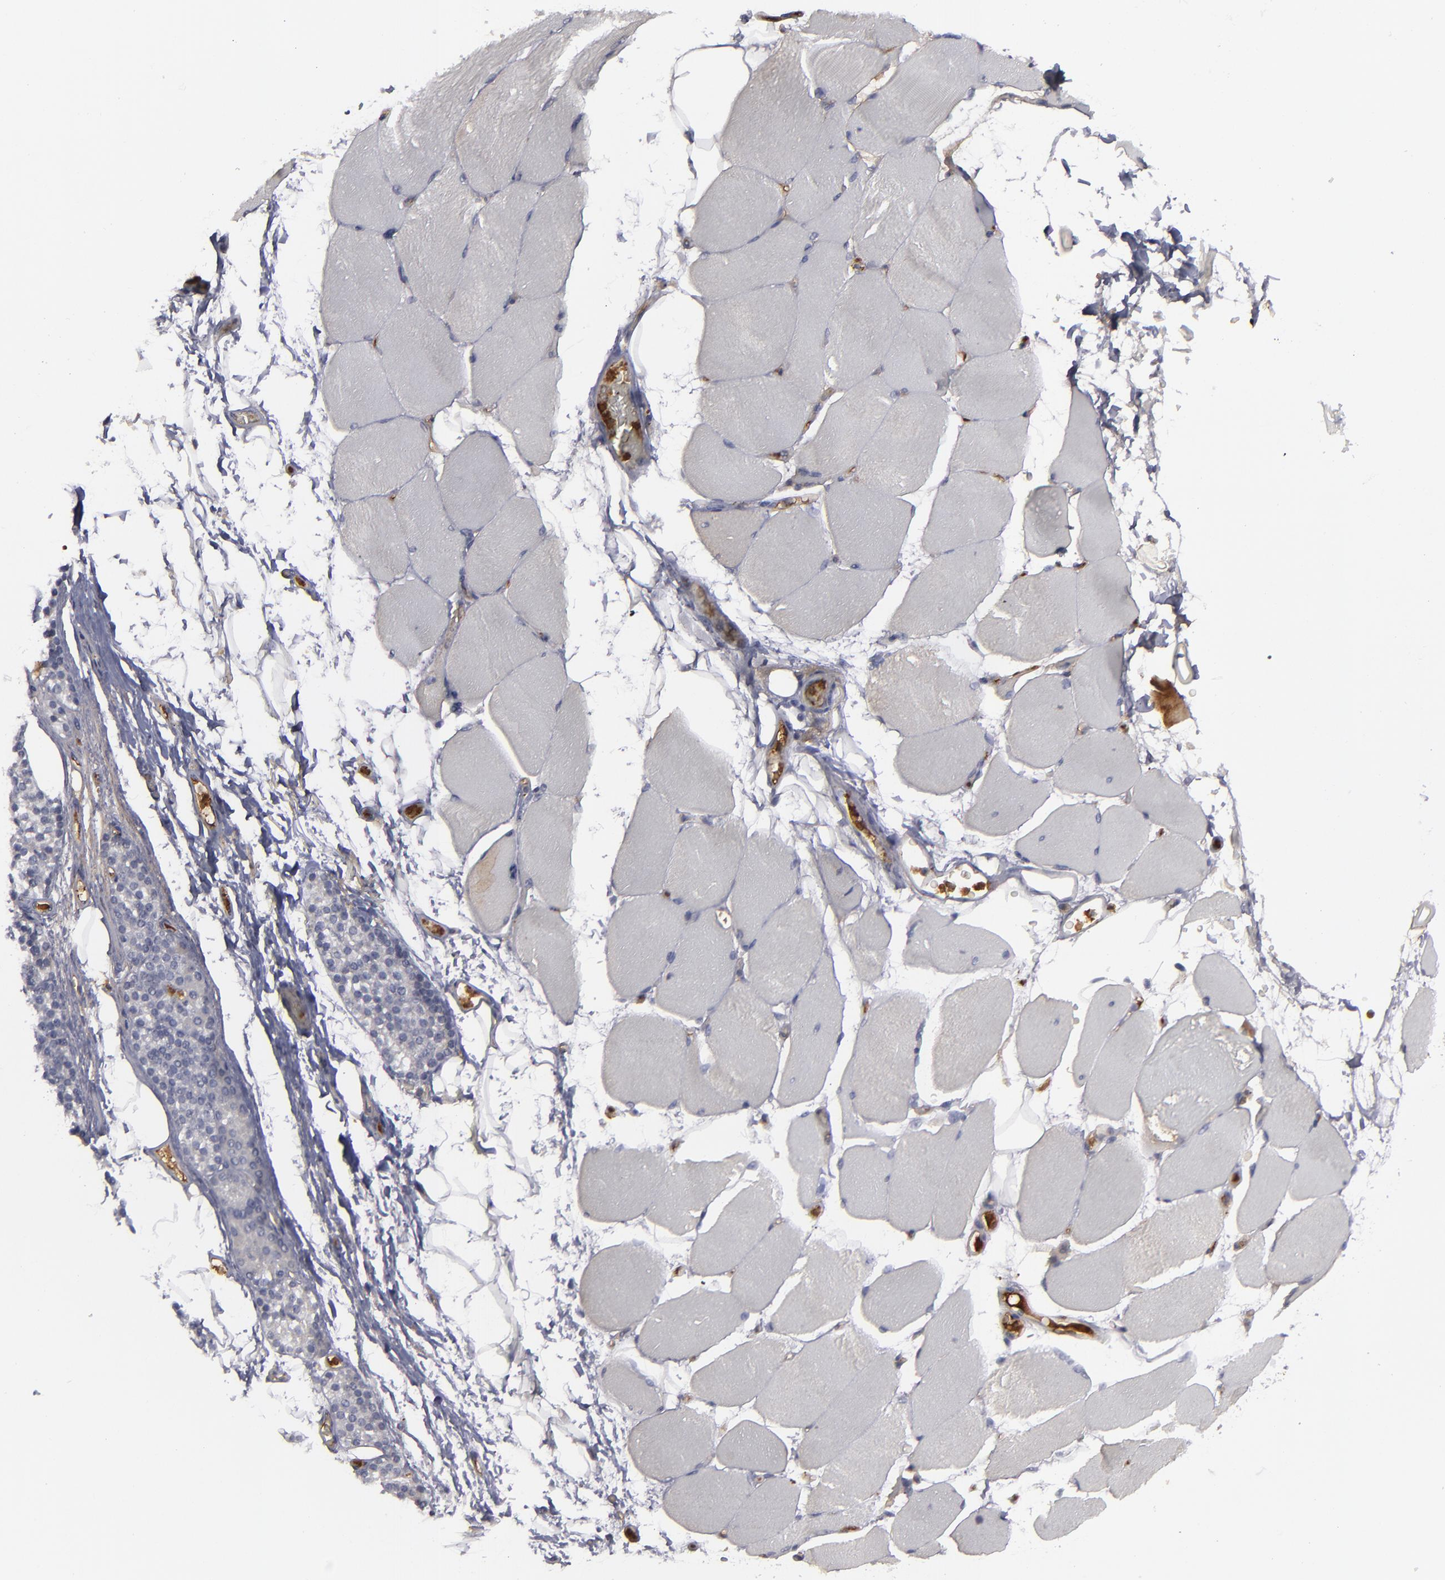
{"staining": {"intensity": "negative", "quantity": "none", "location": "none"}, "tissue": "skeletal muscle", "cell_type": "Myocytes", "image_type": "normal", "snomed": [{"axis": "morphology", "description": "Normal tissue, NOS"}, {"axis": "topography", "description": "Skeletal muscle"}, {"axis": "topography", "description": "Parathyroid gland"}], "caption": "The micrograph displays no significant staining in myocytes of skeletal muscle.", "gene": "LRG1", "patient": {"sex": "female", "age": 37}}